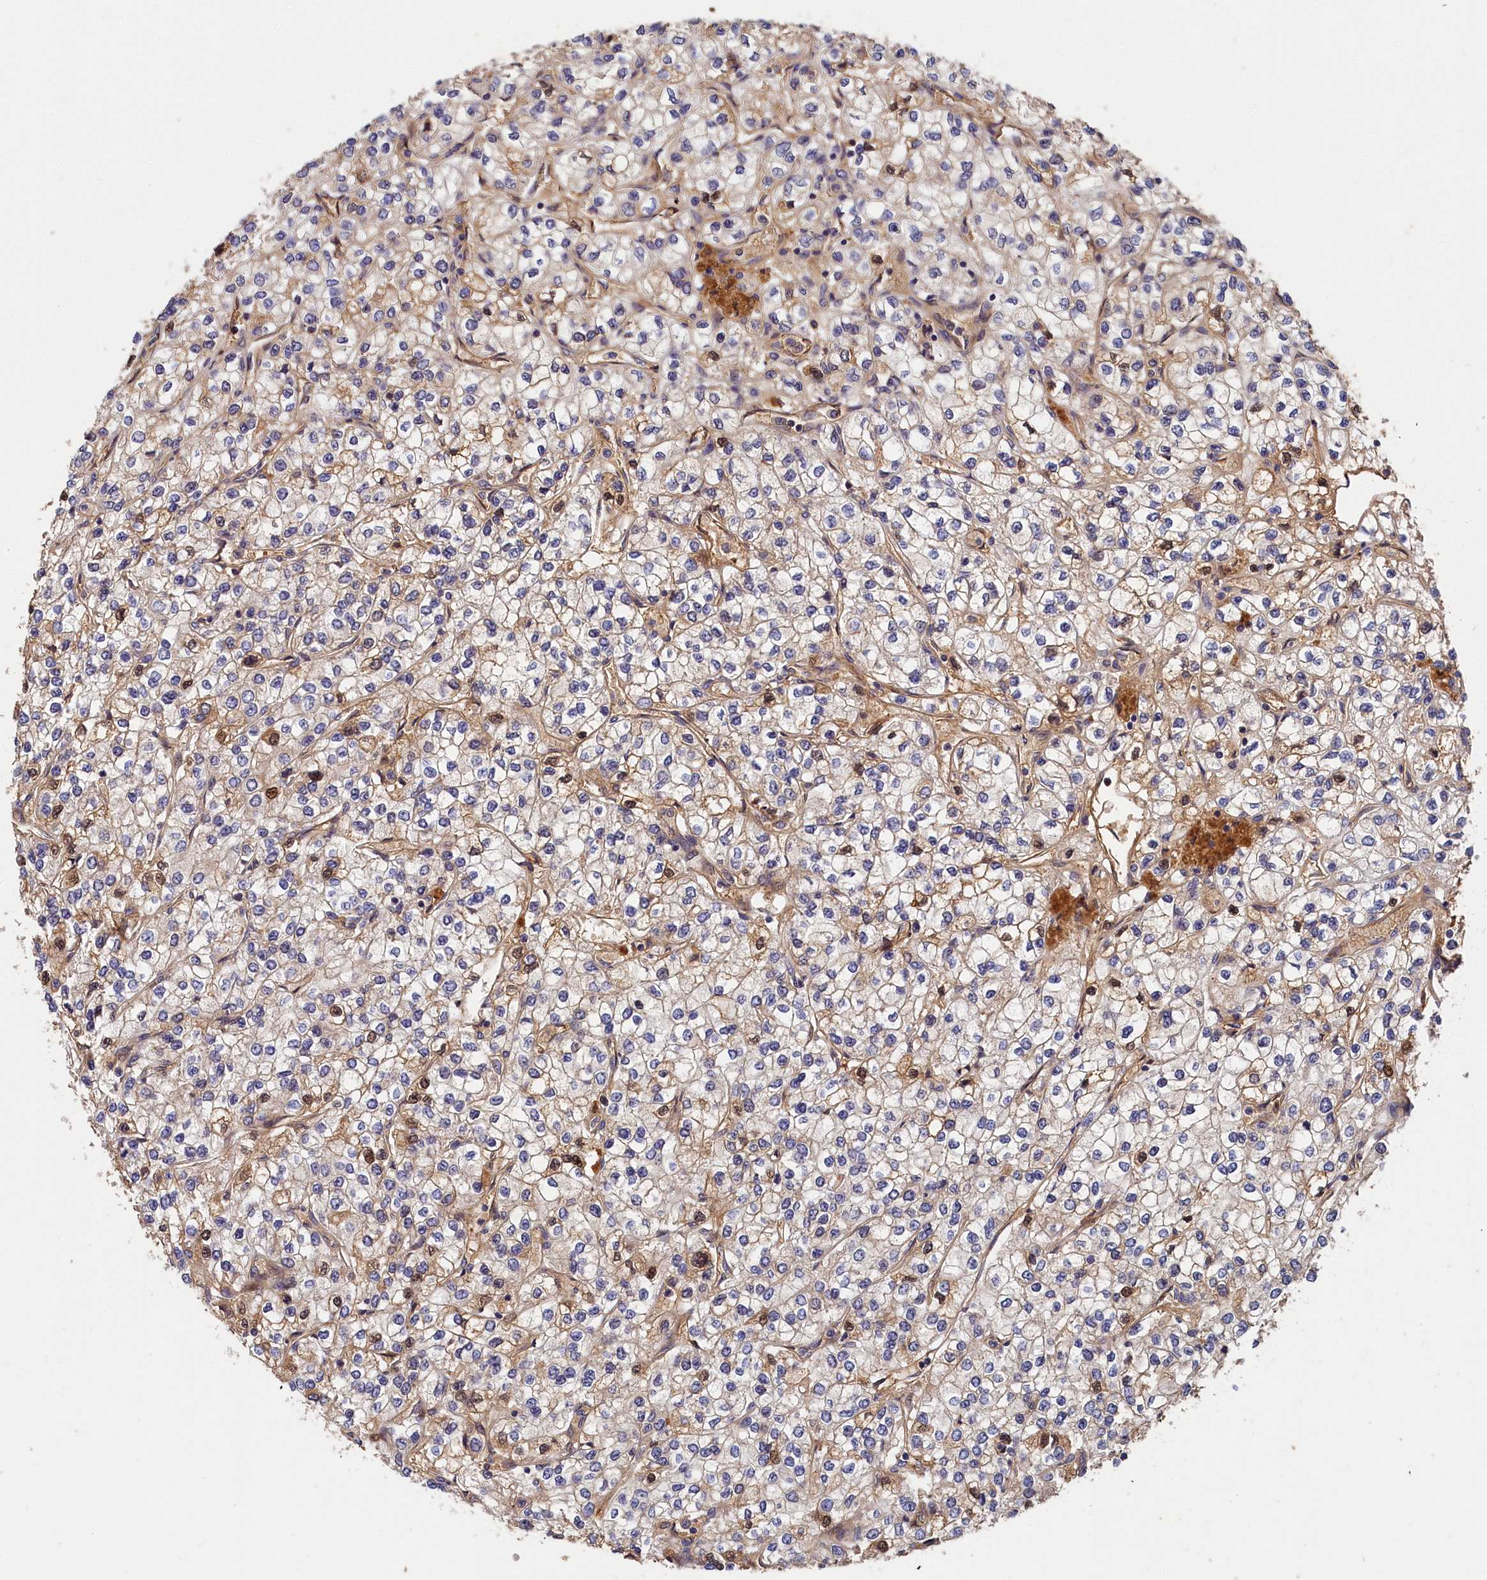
{"staining": {"intensity": "moderate", "quantity": "<25%", "location": "cytoplasmic/membranous"}, "tissue": "renal cancer", "cell_type": "Tumor cells", "image_type": "cancer", "snomed": [{"axis": "morphology", "description": "Adenocarcinoma, NOS"}, {"axis": "topography", "description": "Kidney"}], "caption": "A high-resolution histopathology image shows immunohistochemistry staining of adenocarcinoma (renal), which reveals moderate cytoplasmic/membranous expression in about <25% of tumor cells.", "gene": "ITIH1", "patient": {"sex": "male", "age": 80}}